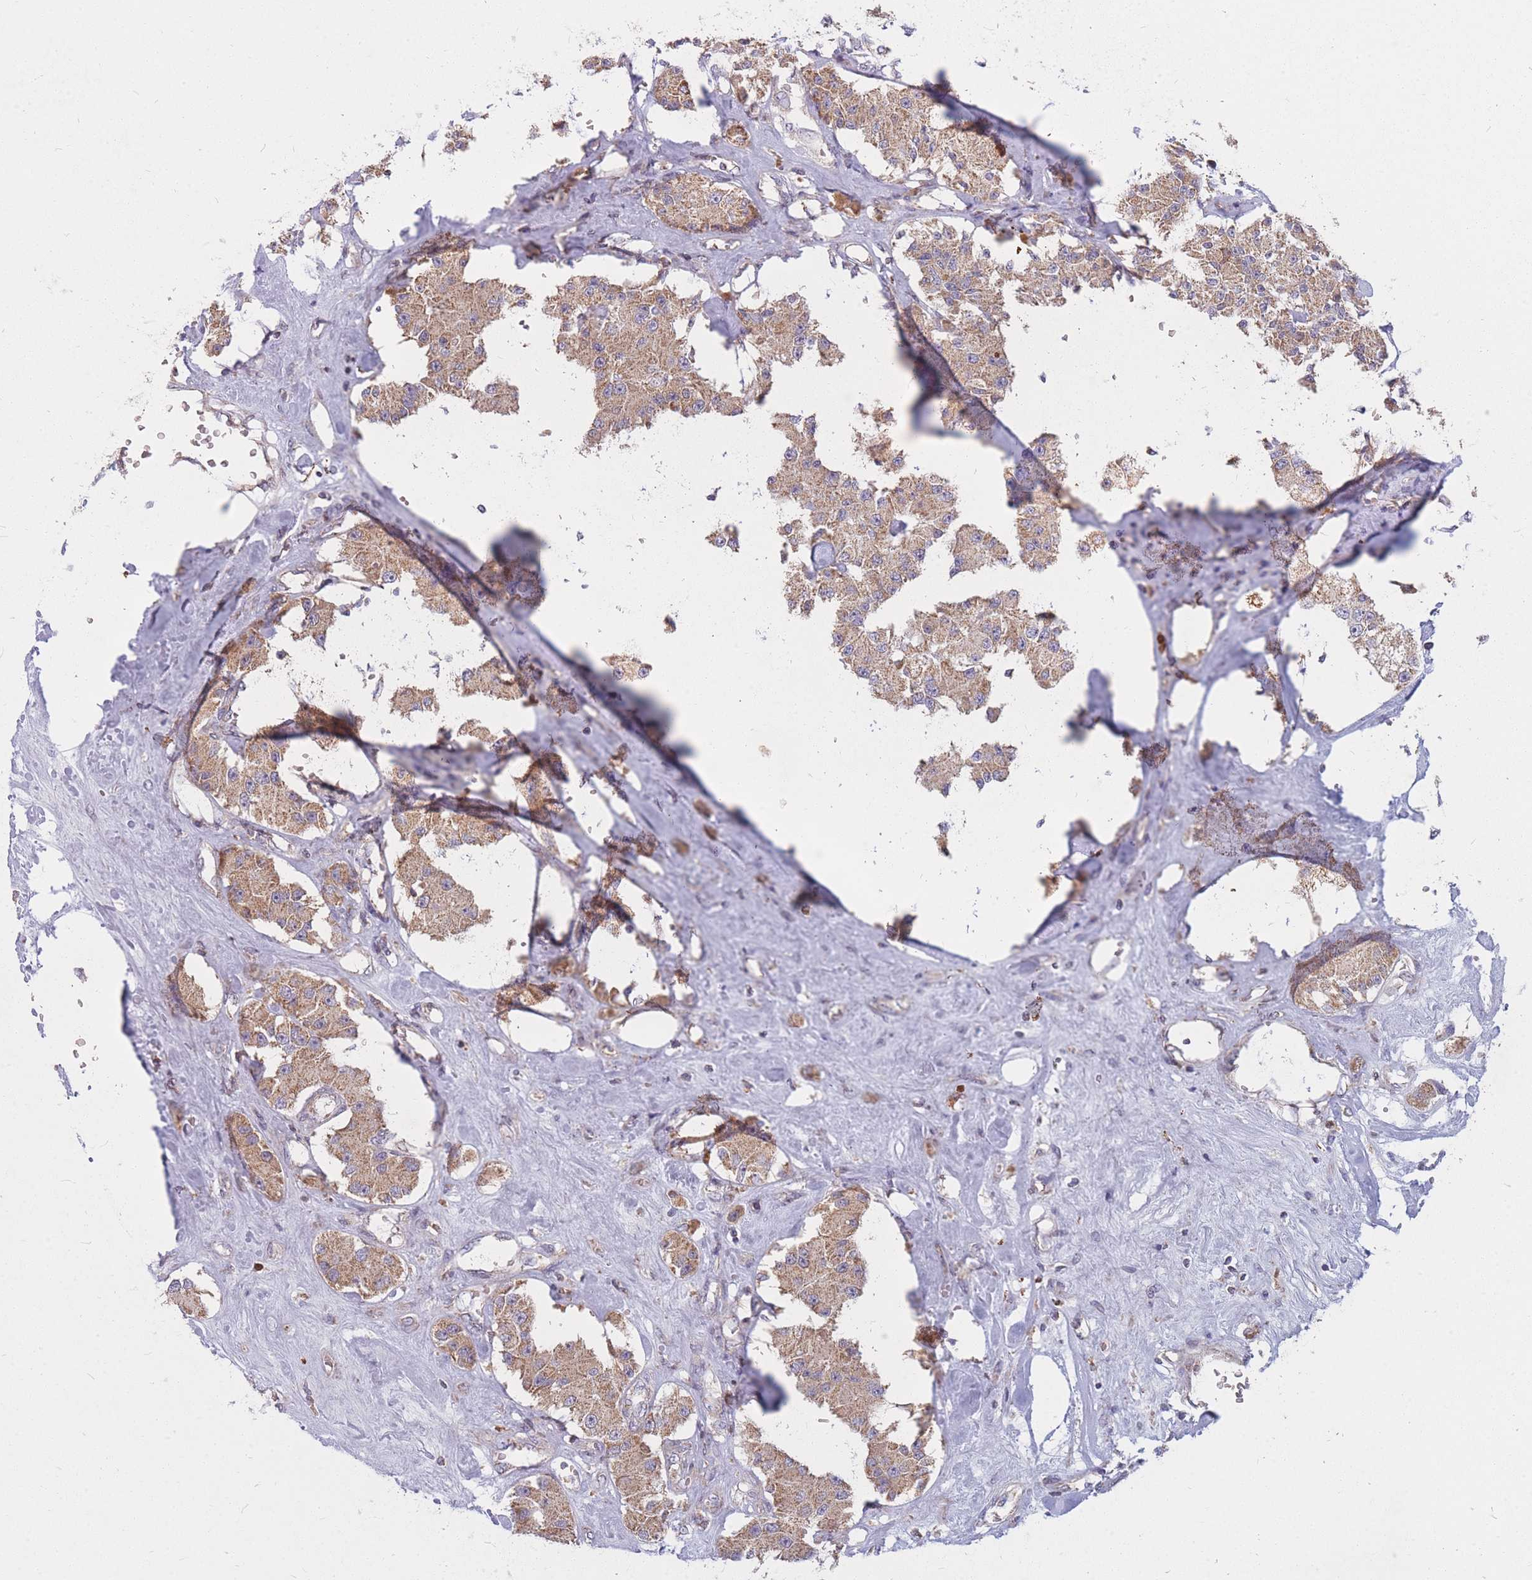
{"staining": {"intensity": "moderate", "quantity": ">75%", "location": "cytoplasmic/membranous"}, "tissue": "carcinoid", "cell_type": "Tumor cells", "image_type": "cancer", "snomed": [{"axis": "morphology", "description": "Carcinoid, malignant, NOS"}, {"axis": "topography", "description": "Pancreas"}], "caption": "Protein staining of malignant carcinoid tissue demonstrates moderate cytoplasmic/membranous staining in about >75% of tumor cells. (DAB (3,3'-diaminobenzidine) = brown stain, brightfield microscopy at high magnification).", "gene": "PTPMT1", "patient": {"sex": "male", "age": 41}}